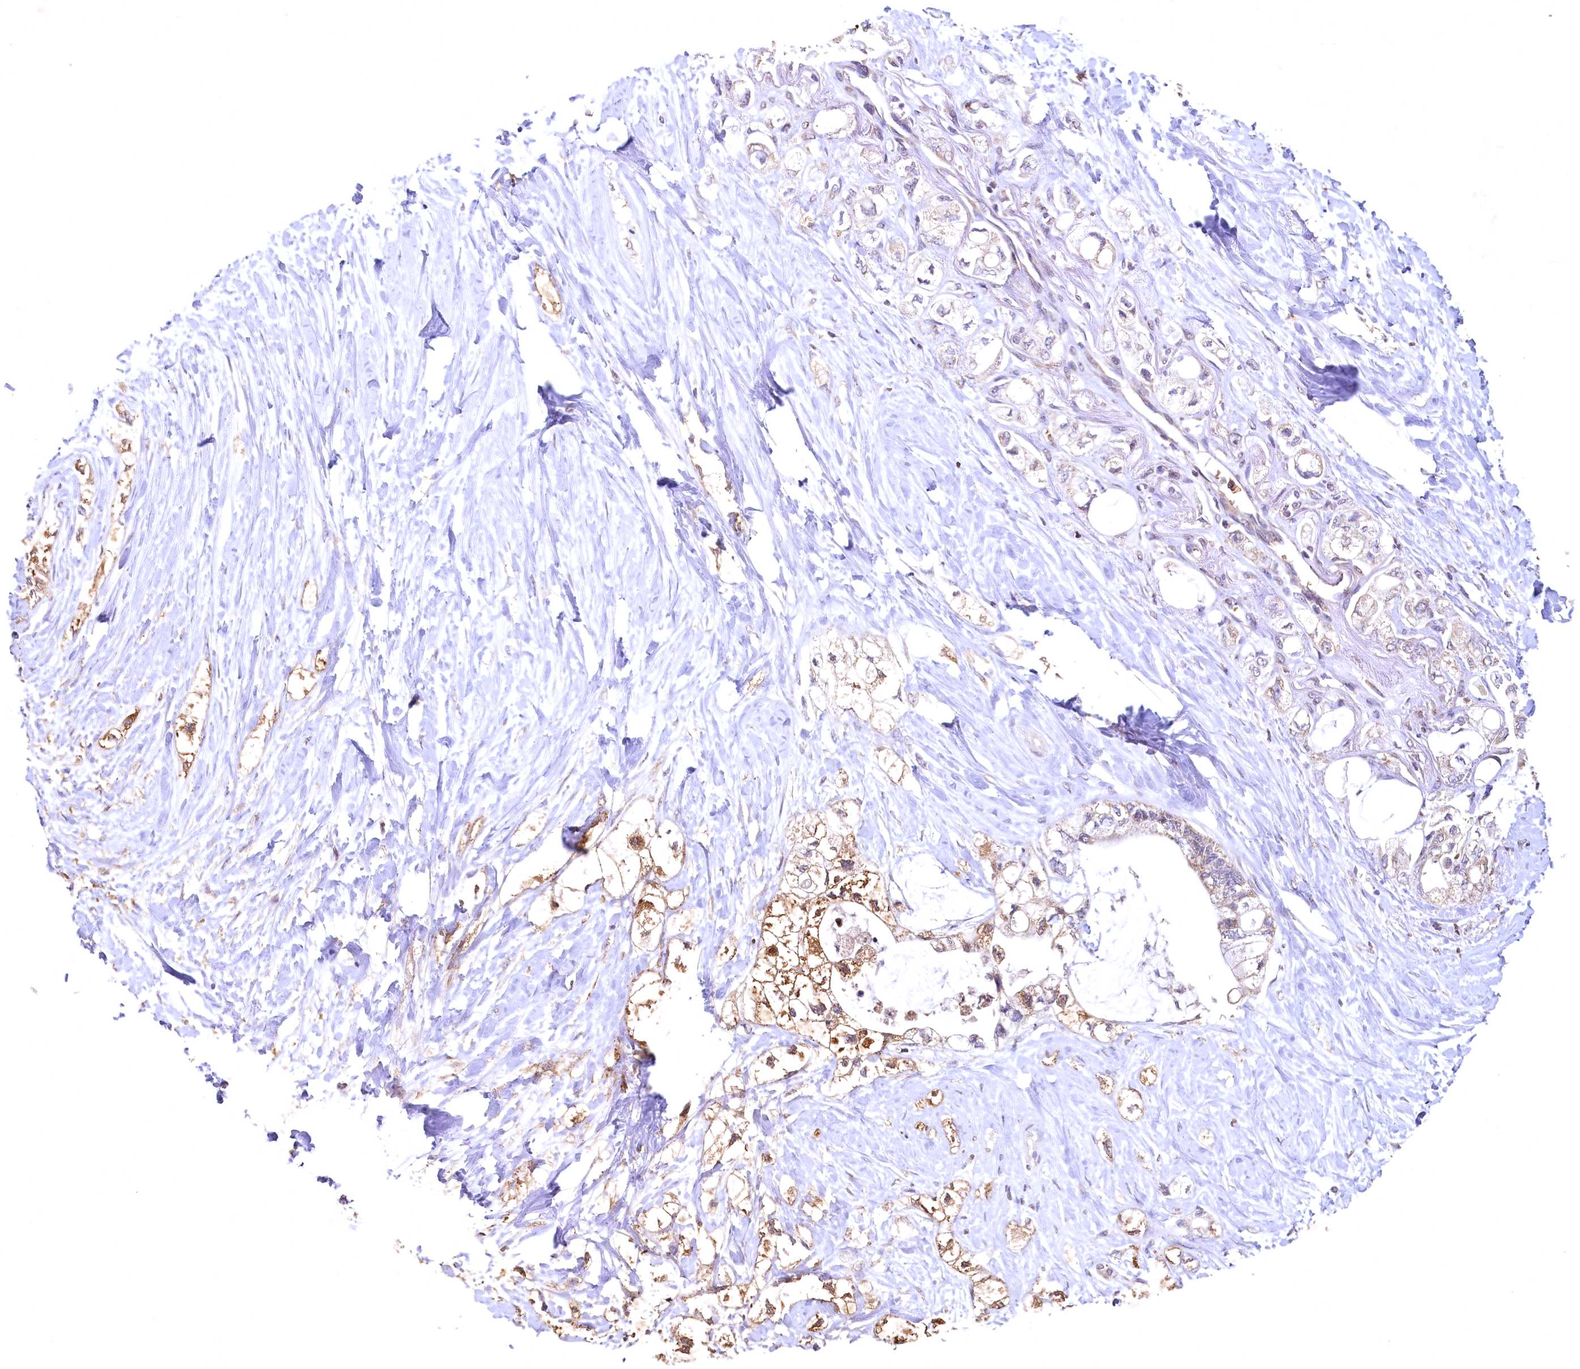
{"staining": {"intensity": "weak", "quantity": "25%-75%", "location": "cytoplasmic/membranous"}, "tissue": "pancreatic cancer", "cell_type": "Tumor cells", "image_type": "cancer", "snomed": [{"axis": "morphology", "description": "Adenocarcinoma, NOS"}, {"axis": "topography", "description": "Pancreas"}], "caption": "Protein expression analysis of human pancreatic cancer reveals weak cytoplasmic/membranous staining in approximately 25%-75% of tumor cells.", "gene": "SPTA1", "patient": {"sex": "male", "age": 70}}